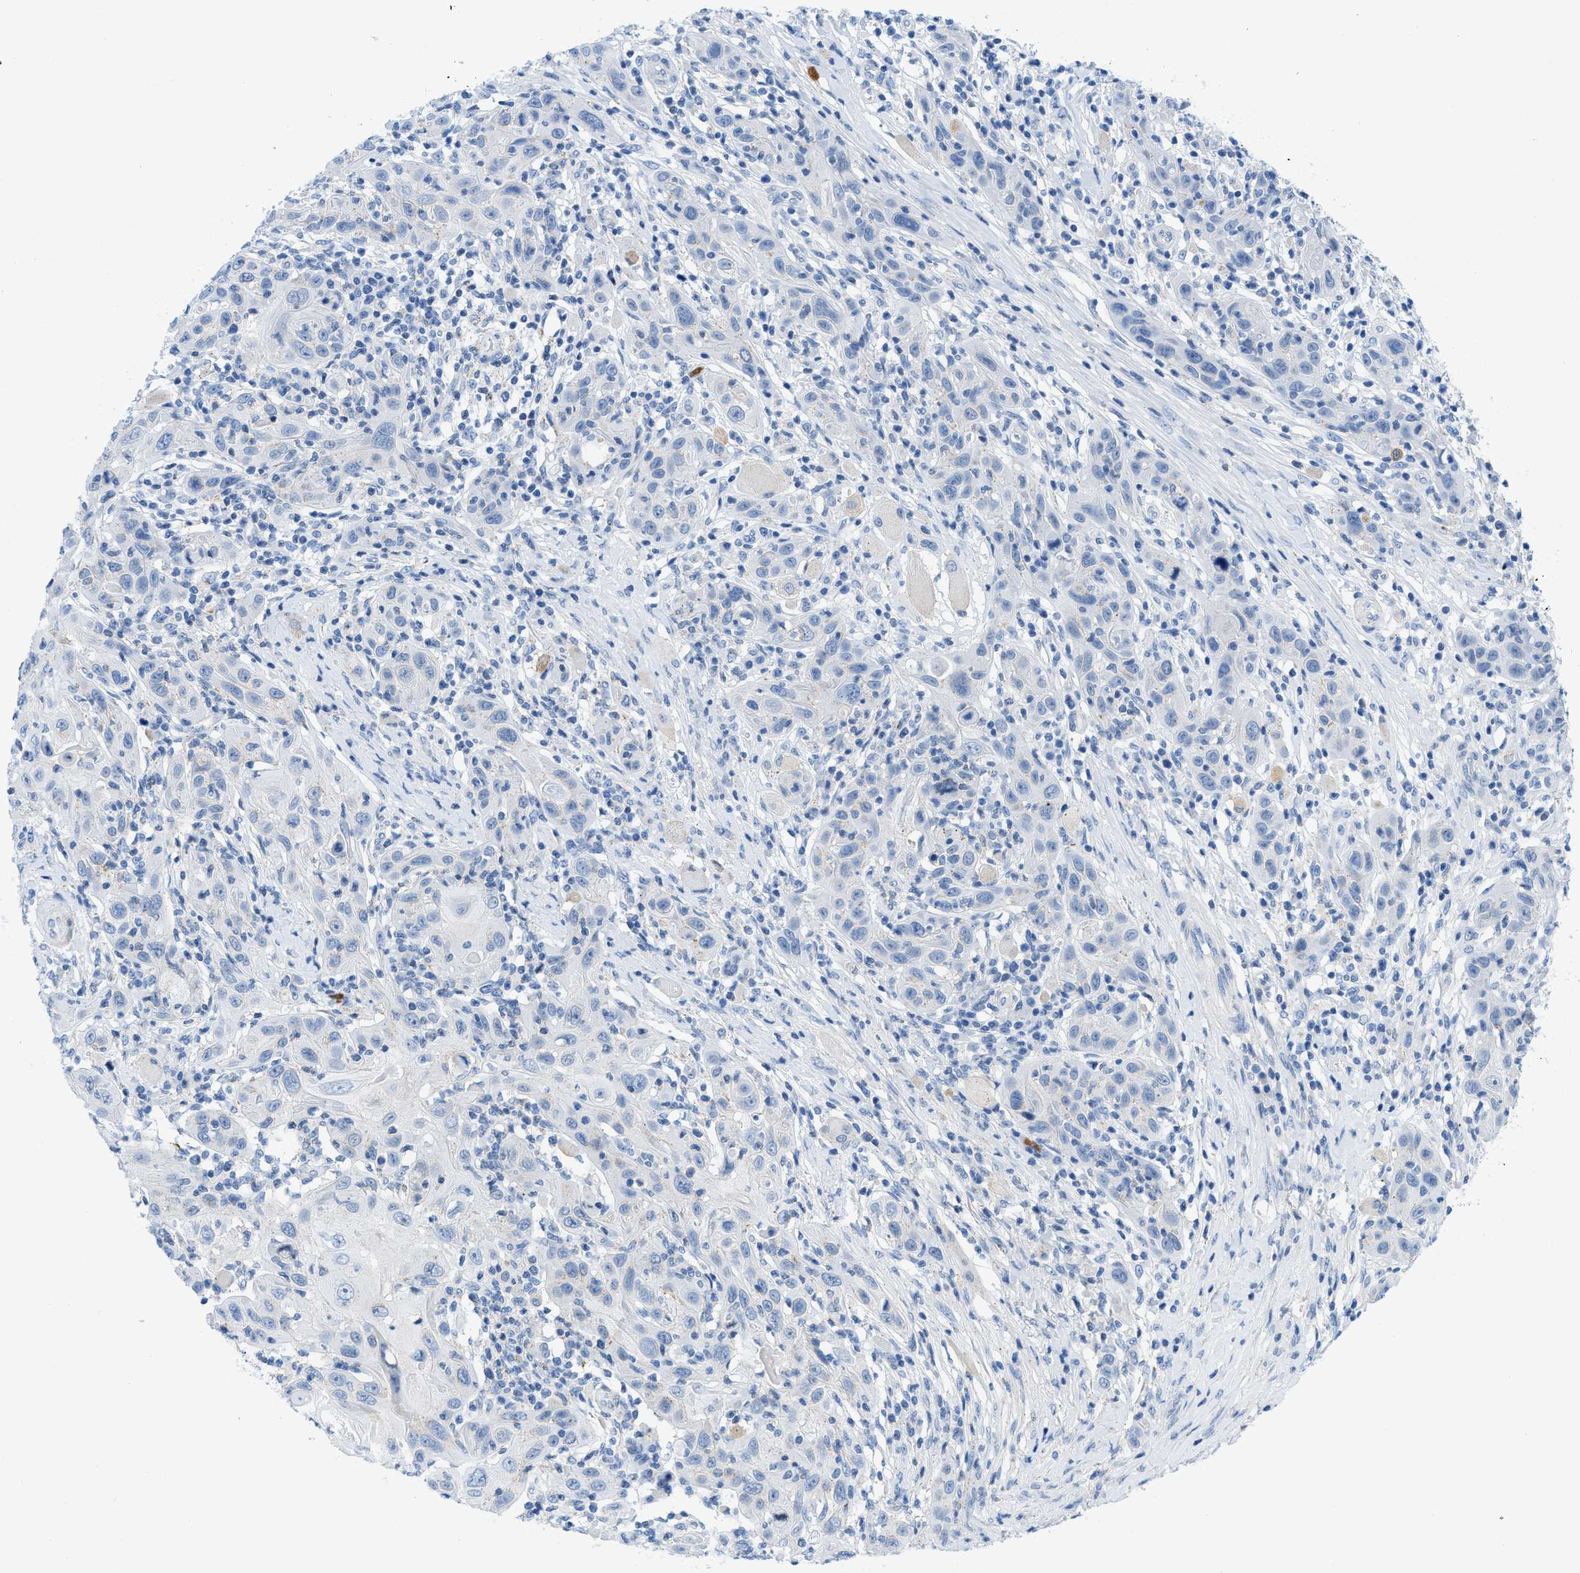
{"staining": {"intensity": "negative", "quantity": "none", "location": "none"}, "tissue": "skin cancer", "cell_type": "Tumor cells", "image_type": "cancer", "snomed": [{"axis": "morphology", "description": "Squamous cell carcinoma, NOS"}, {"axis": "topography", "description": "Skin"}], "caption": "Immunohistochemistry (IHC) histopathology image of neoplastic tissue: human skin cancer (squamous cell carcinoma) stained with DAB (3,3'-diaminobenzidine) reveals no significant protein positivity in tumor cells. (IHC, brightfield microscopy, high magnification).", "gene": "FDCSP", "patient": {"sex": "female", "age": 88}}